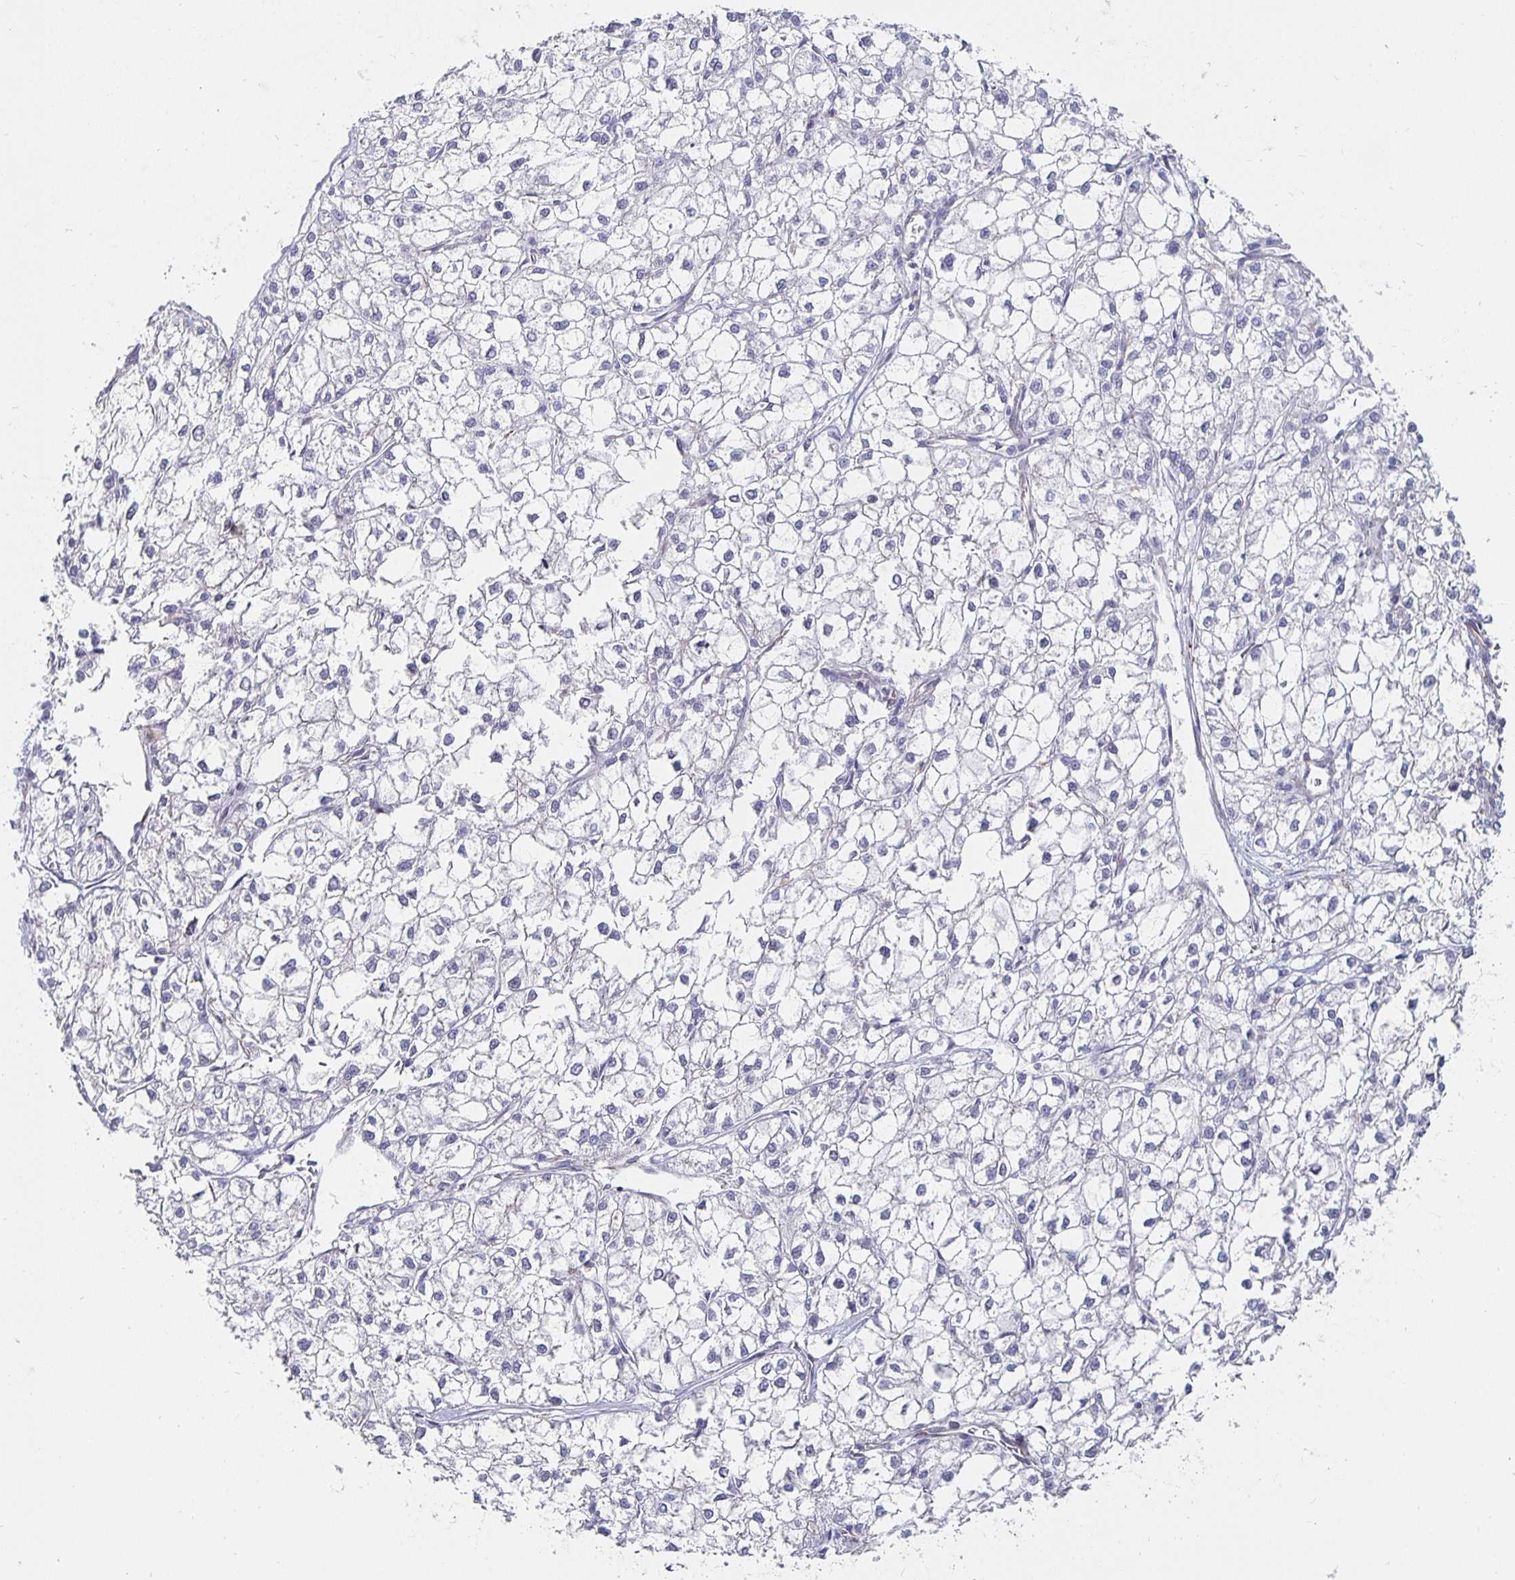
{"staining": {"intensity": "negative", "quantity": "none", "location": "none"}, "tissue": "liver cancer", "cell_type": "Tumor cells", "image_type": "cancer", "snomed": [{"axis": "morphology", "description": "Carcinoma, Hepatocellular, NOS"}, {"axis": "topography", "description": "Liver"}], "caption": "Micrograph shows no significant protein staining in tumor cells of liver cancer (hepatocellular carcinoma).", "gene": "S100G", "patient": {"sex": "female", "age": 43}}